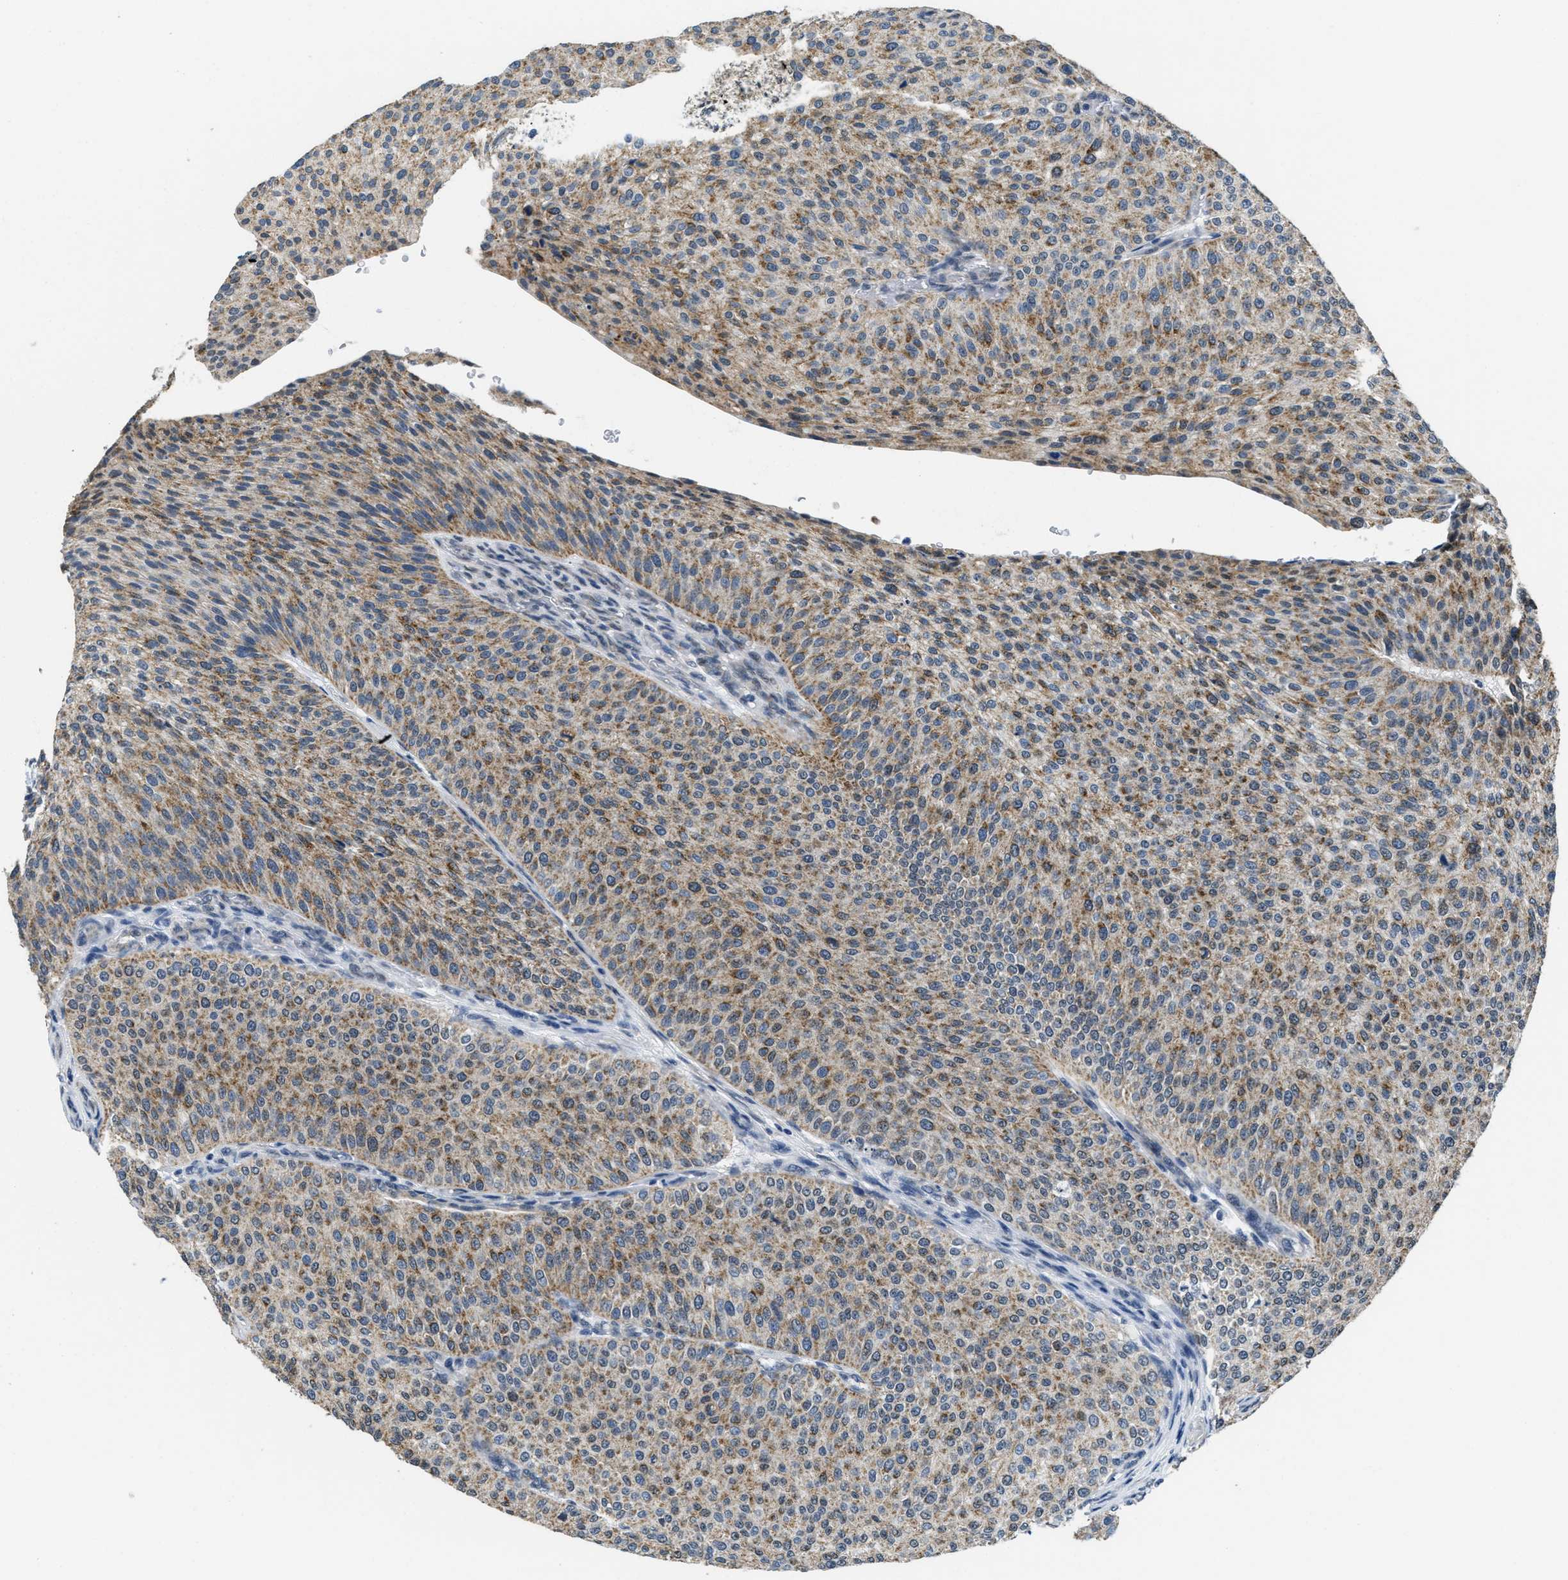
{"staining": {"intensity": "moderate", "quantity": ">75%", "location": "cytoplasmic/membranous"}, "tissue": "urothelial cancer", "cell_type": "Tumor cells", "image_type": "cancer", "snomed": [{"axis": "morphology", "description": "Urothelial carcinoma, Low grade"}, {"axis": "topography", "description": "Smooth muscle"}, {"axis": "topography", "description": "Urinary bladder"}], "caption": "Immunohistochemical staining of human urothelial carcinoma (low-grade) exhibits medium levels of moderate cytoplasmic/membranous protein positivity in about >75% of tumor cells.", "gene": "TOMM70", "patient": {"sex": "male", "age": 60}}